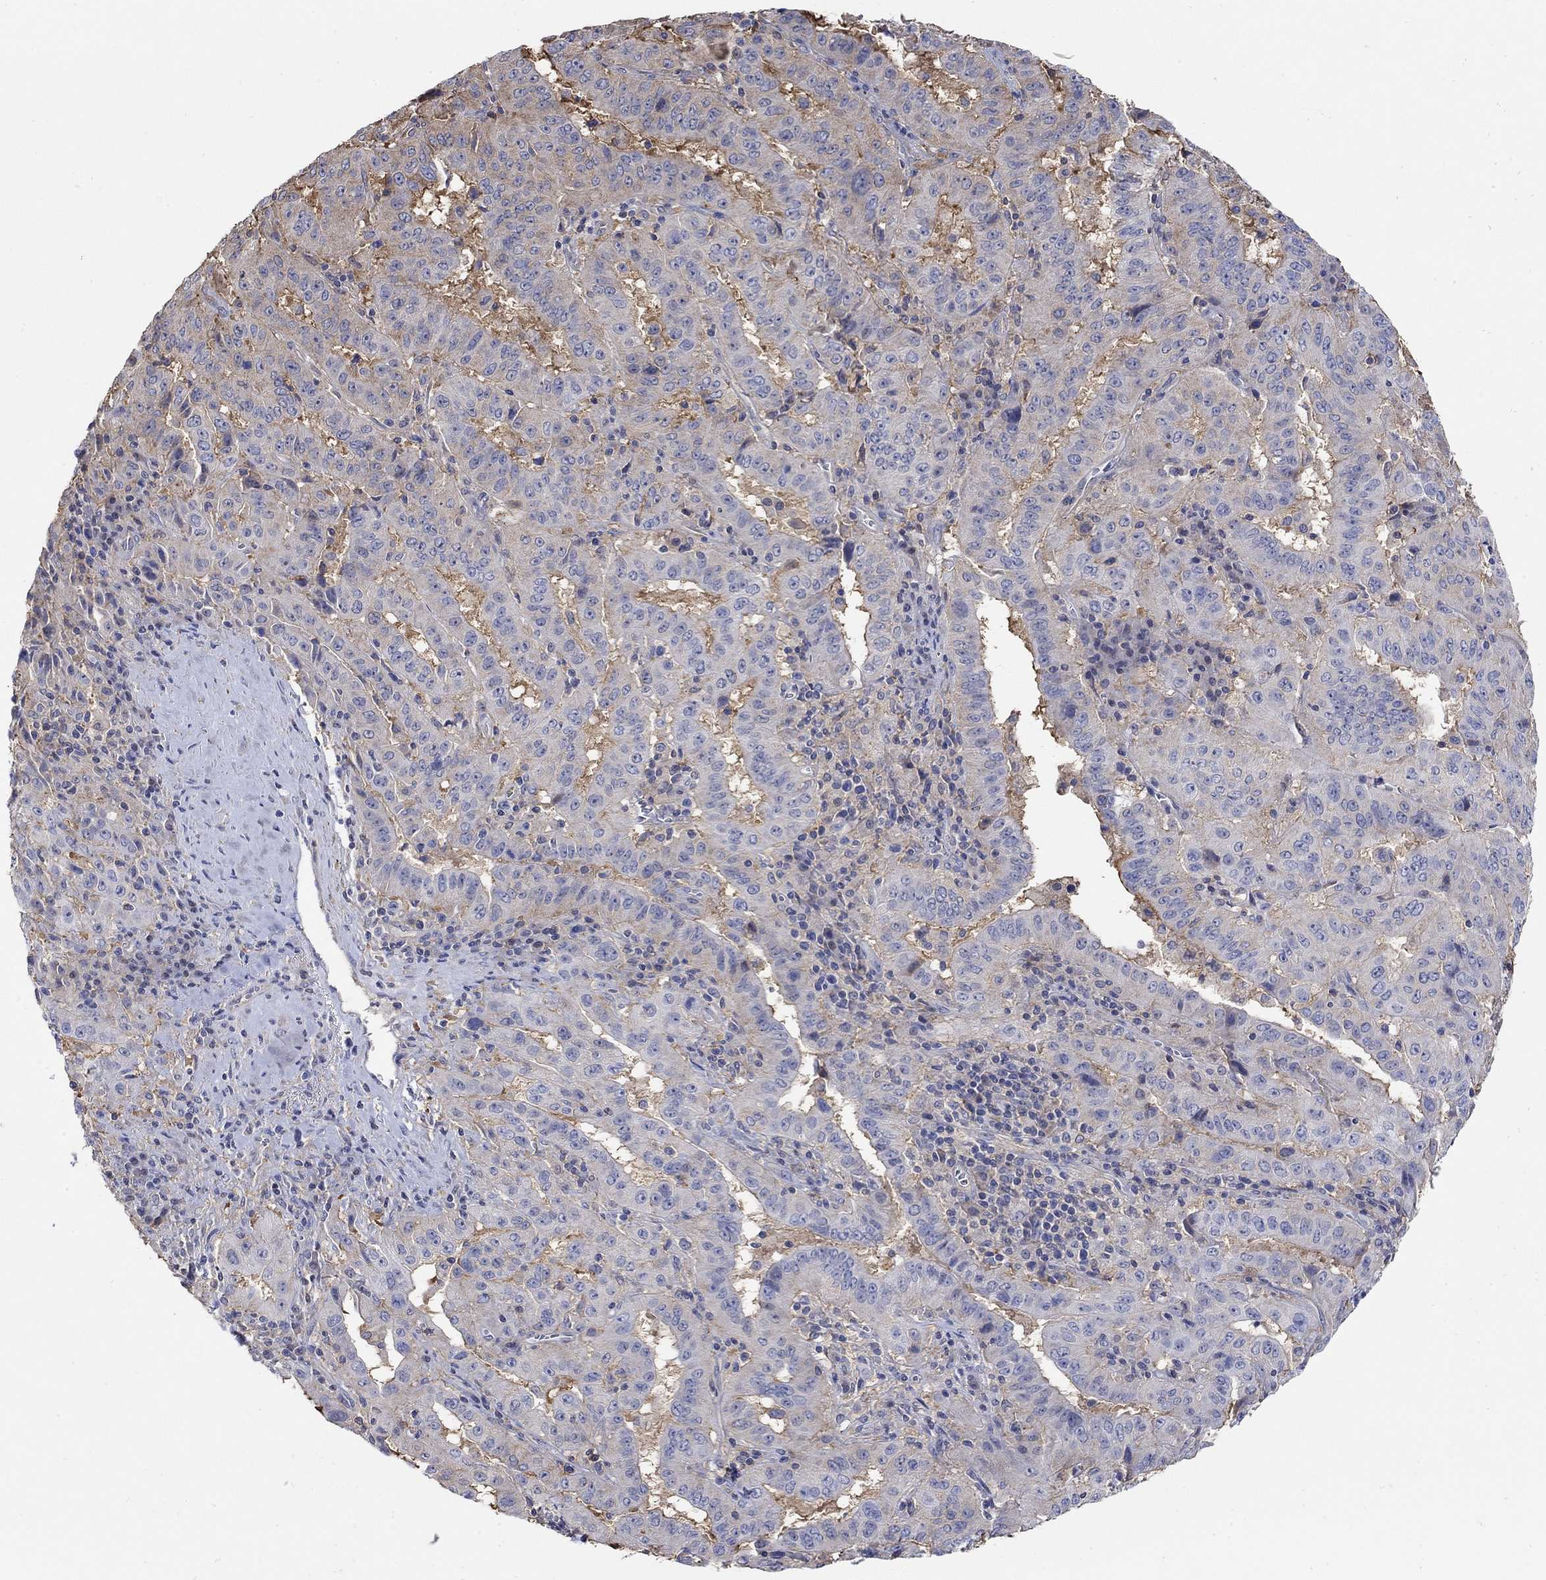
{"staining": {"intensity": "negative", "quantity": "none", "location": "none"}, "tissue": "pancreatic cancer", "cell_type": "Tumor cells", "image_type": "cancer", "snomed": [{"axis": "morphology", "description": "Adenocarcinoma, NOS"}, {"axis": "topography", "description": "Pancreas"}], "caption": "Protein analysis of pancreatic cancer demonstrates no significant staining in tumor cells. Brightfield microscopy of IHC stained with DAB (3,3'-diaminobenzidine) (brown) and hematoxylin (blue), captured at high magnification.", "gene": "TEKT3", "patient": {"sex": "male", "age": 63}}